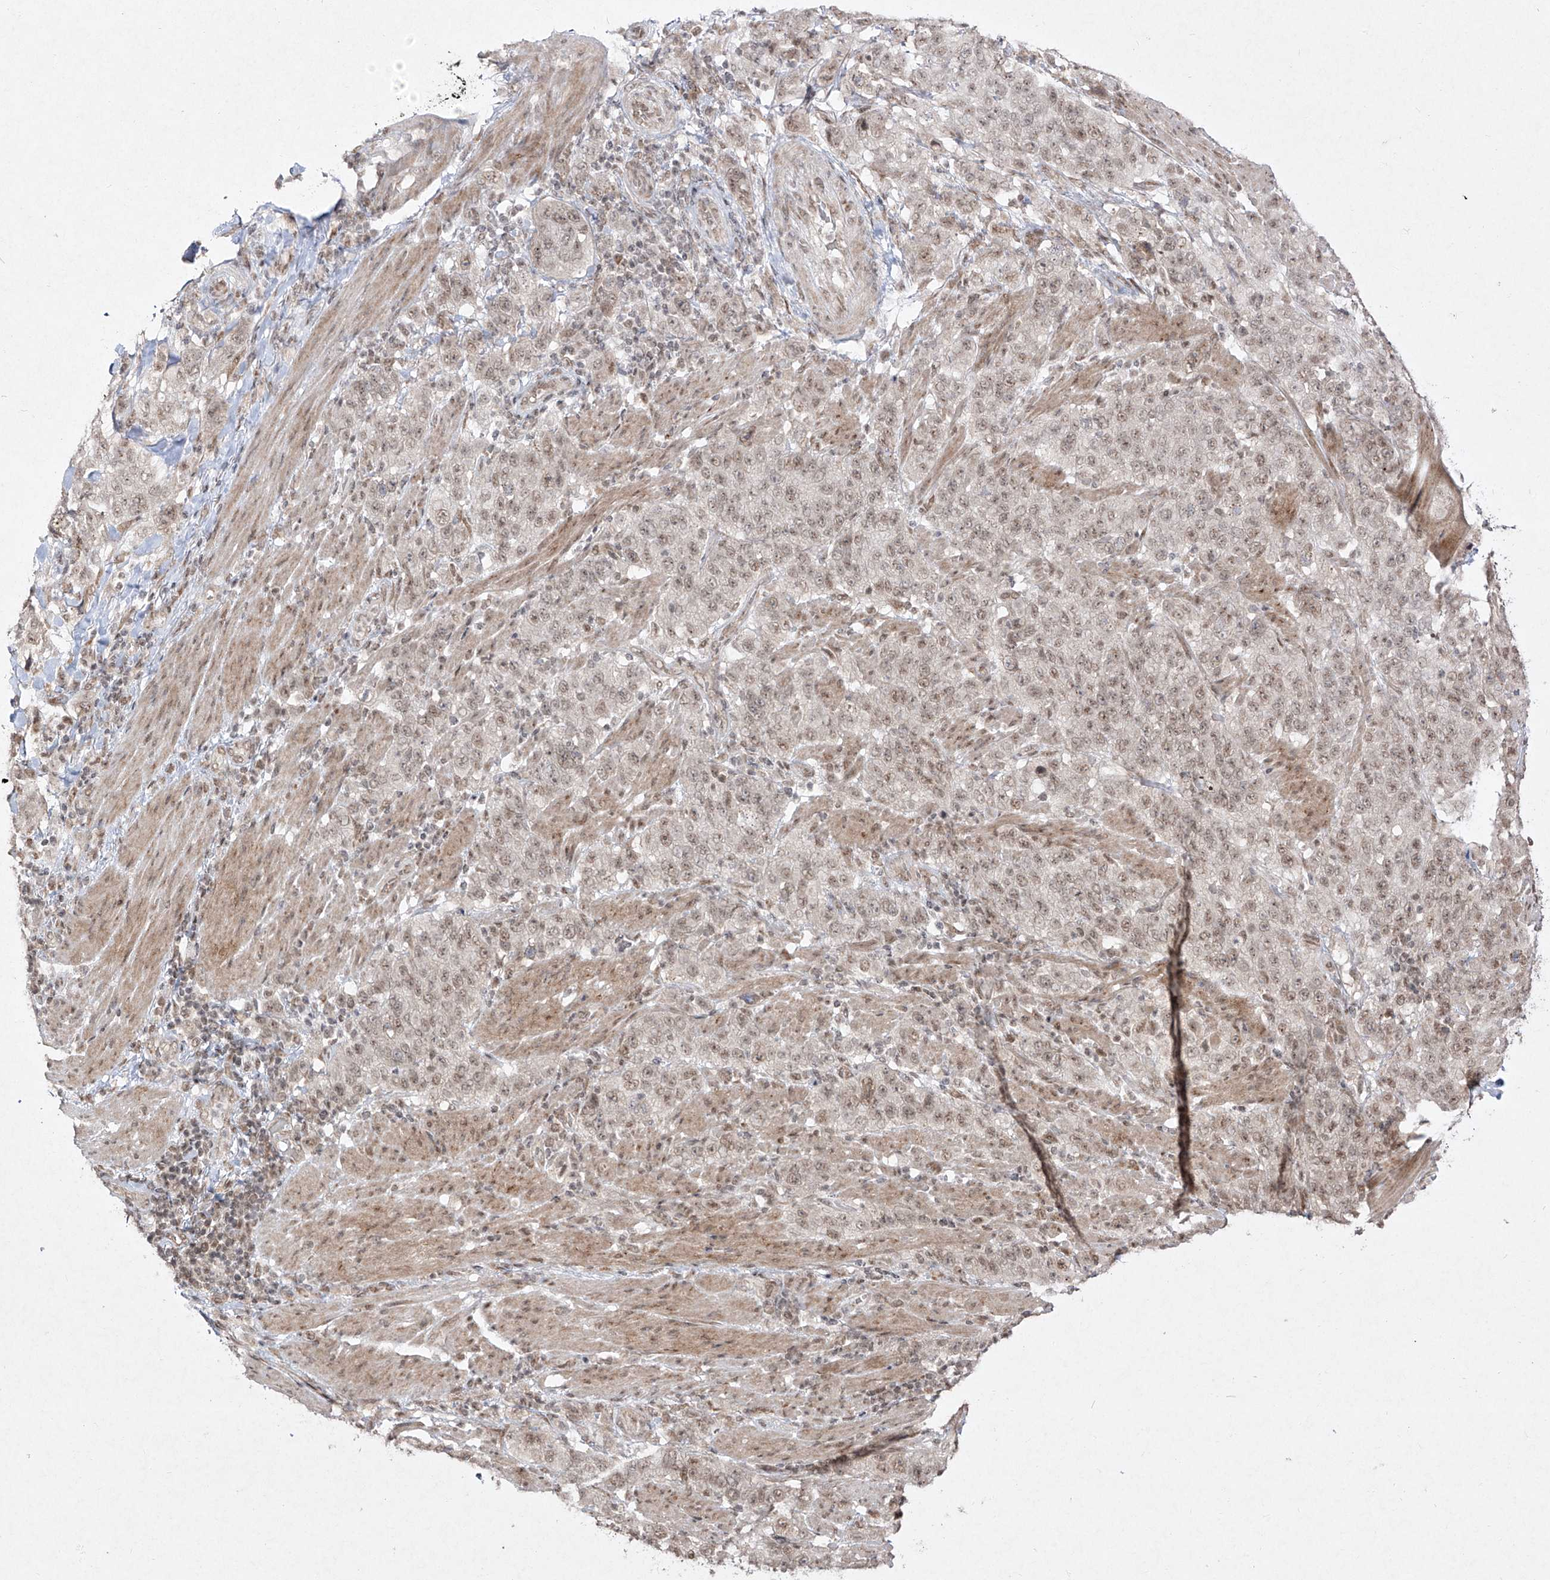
{"staining": {"intensity": "weak", "quantity": ">75%", "location": "nuclear"}, "tissue": "stomach cancer", "cell_type": "Tumor cells", "image_type": "cancer", "snomed": [{"axis": "morphology", "description": "Adenocarcinoma, NOS"}, {"axis": "topography", "description": "Stomach"}], "caption": "There is low levels of weak nuclear positivity in tumor cells of stomach cancer (adenocarcinoma), as demonstrated by immunohistochemical staining (brown color).", "gene": "SNRNP27", "patient": {"sex": "male", "age": 48}}